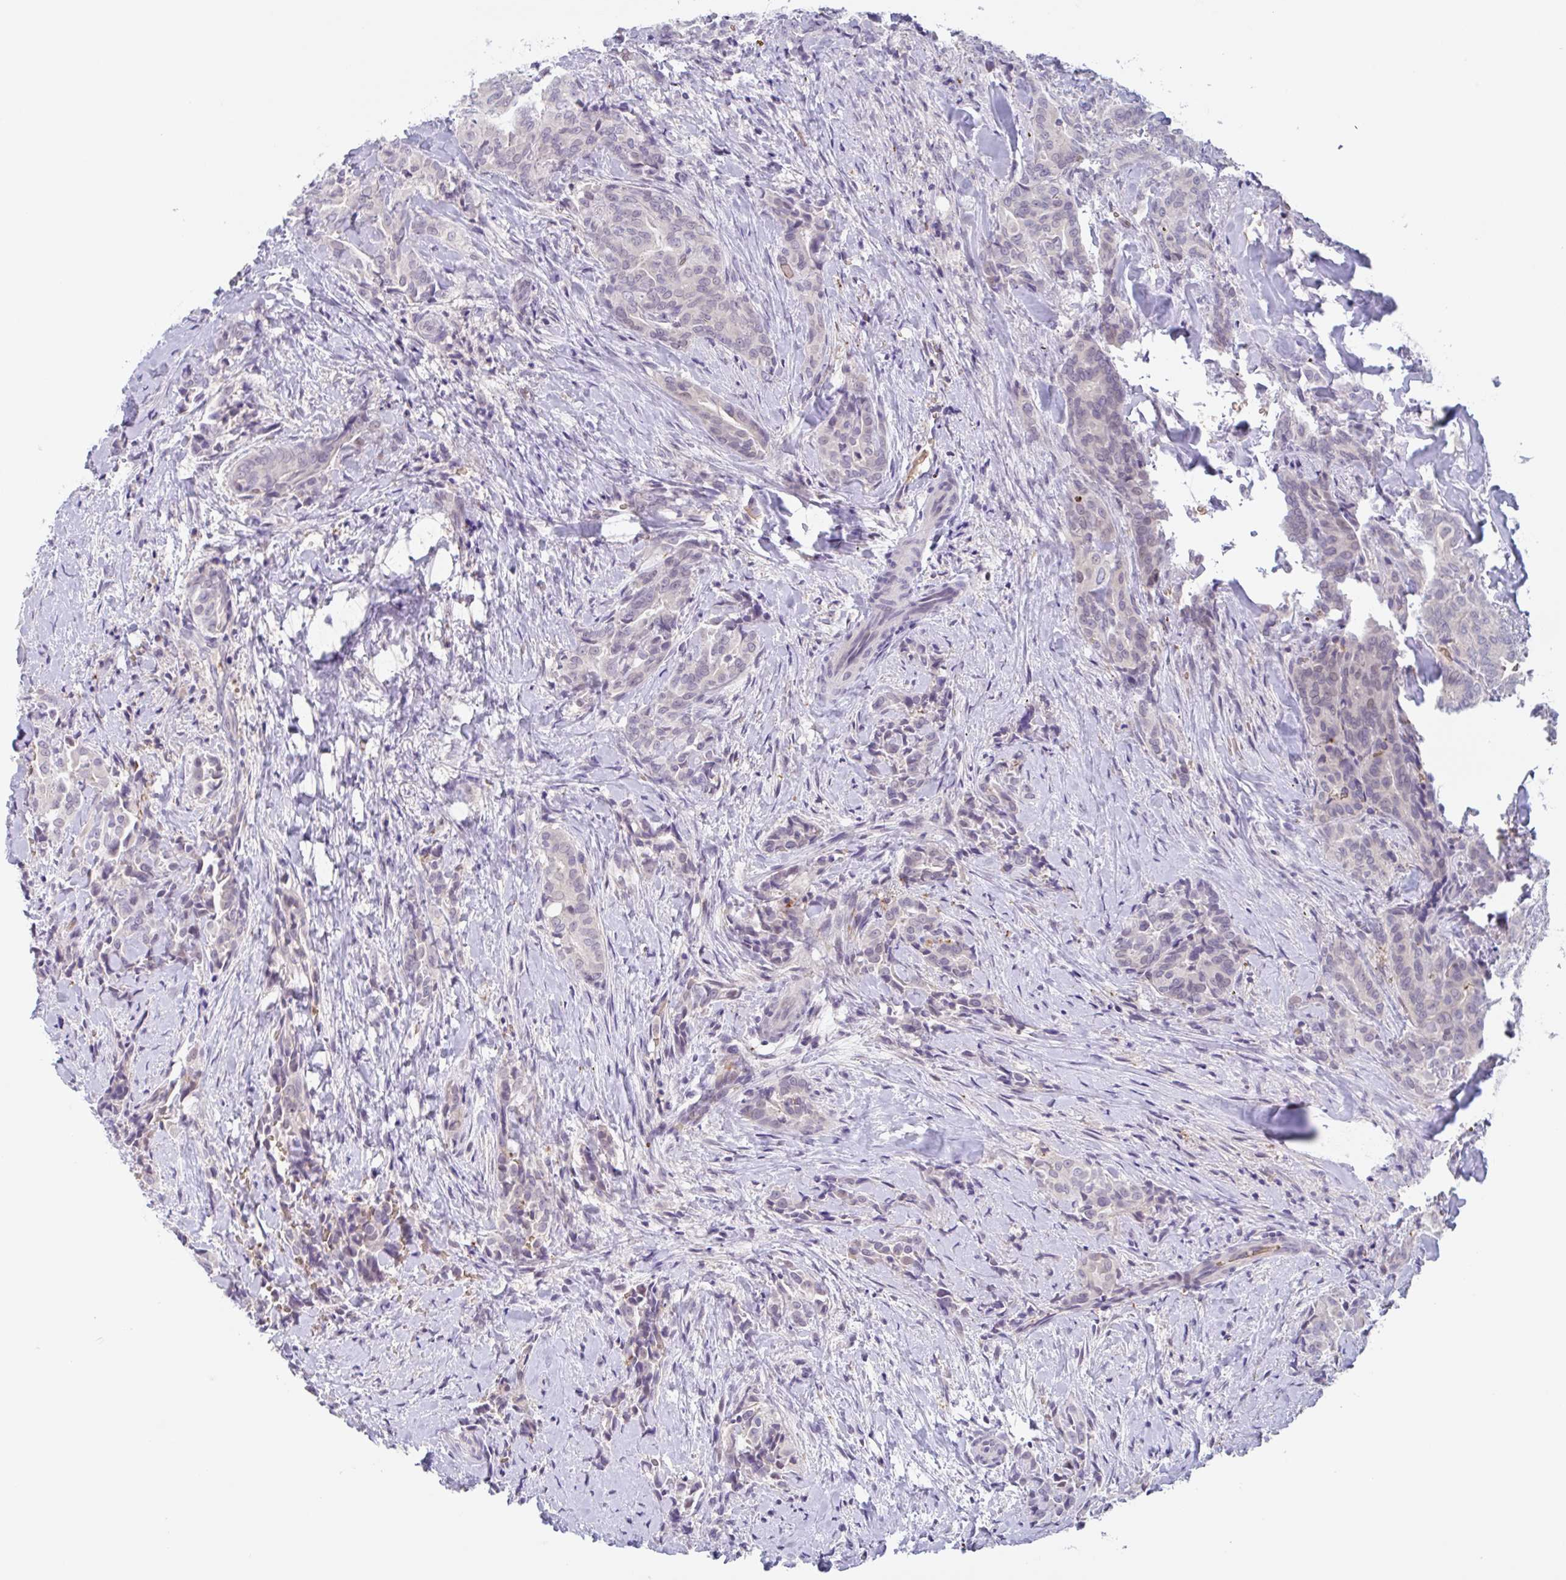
{"staining": {"intensity": "negative", "quantity": "none", "location": "none"}, "tissue": "thyroid cancer", "cell_type": "Tumor cells", "image_type": "cancer", "snomed": [{"axis": "morphology", "description": "Papillary adenocarcinoma, NOS"}, {"axis": "topography", "description": "Thyroid gland"}], "caption": "Immunohistochemical staining of thyroid cancer demonstrates no significant expression in tumor cells. (DAB (3,3'-diaminobenzidine) immunohistochemistry (IHC), high magnification).", "gene": "RHAG", "patient": {"sex": "male", "age": 61}}